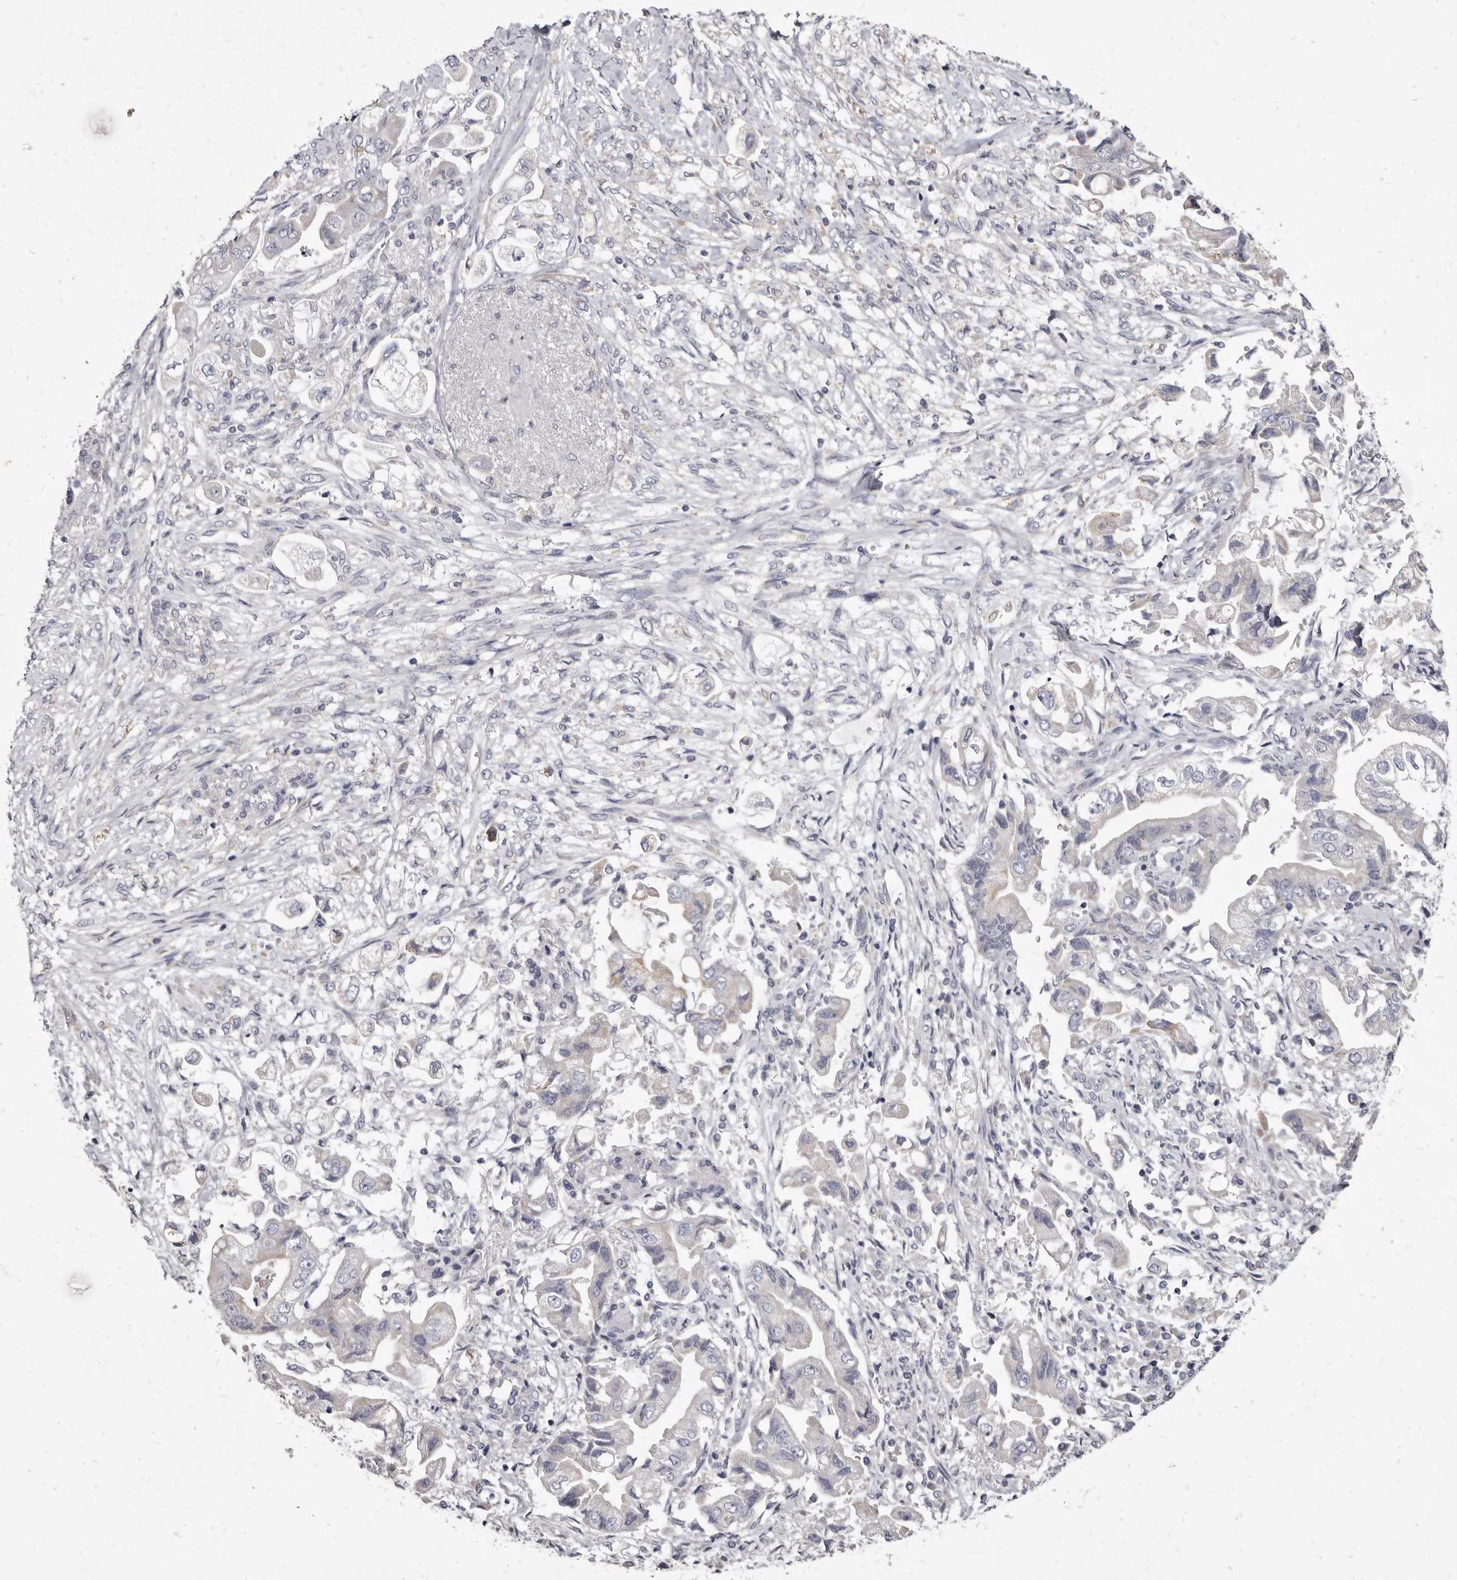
{"staining": {"intensity": "negative", "quantity": "none", "location": "none"}, "tissue": "stomach cancer", "cell_type": "Tumor cells", "image_type": "cancer", "snomed": [{"axis": "morphology", "description": "Adenocarcinoma, NOS"}, {"axis": "topography", "description": "Stomach"}], "caption": "Tumor cells show no significant expression in adenocarcinoma (stomach). The staining was performed using DAB to visualize the protein expression in brown, while the nuclei were stained in blue with hematoxylin (Magnification: 20x).", "gene": "CYP2E1", "patient": {"sex": "male", "age": 62}}